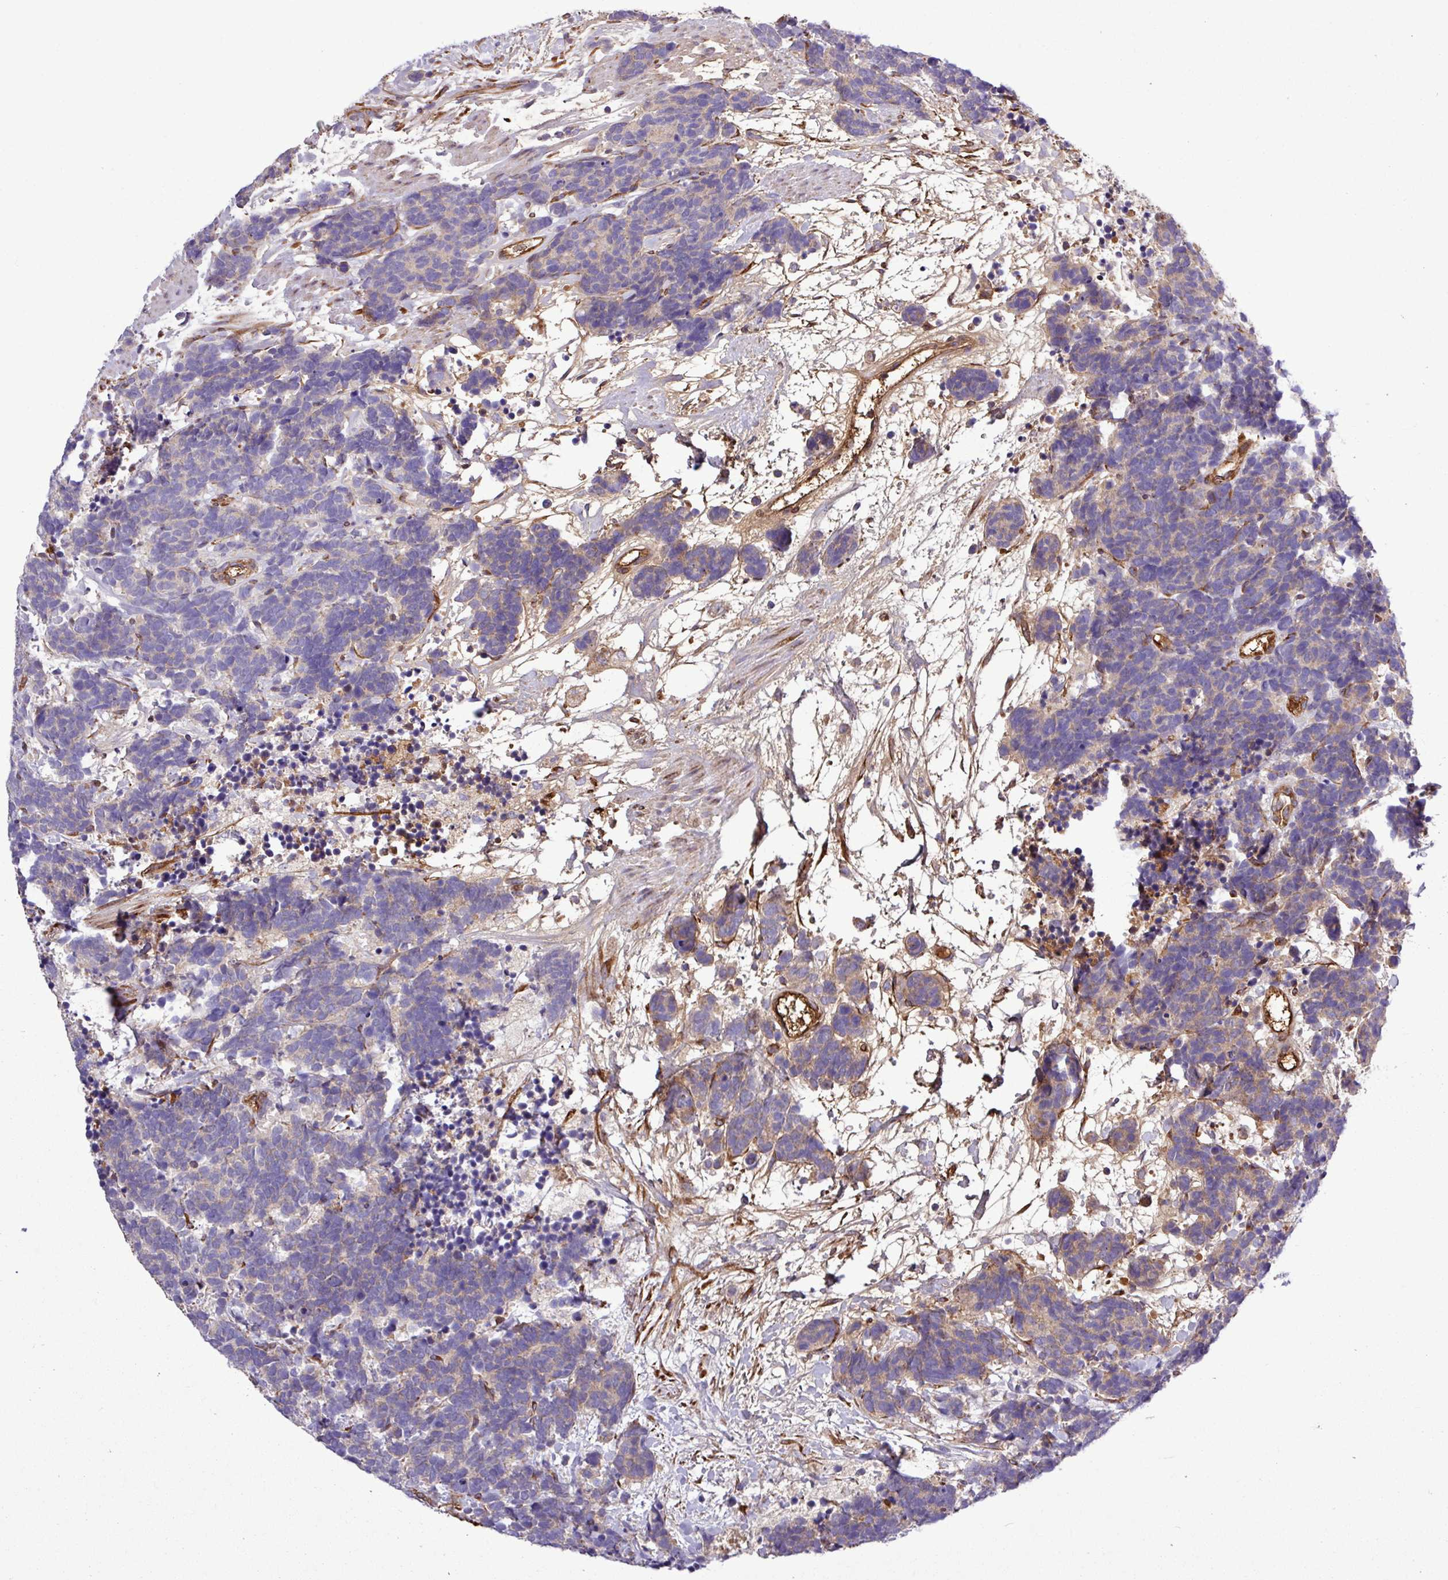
{"staining": {"intensity": "weak", "quantity": ">75%", "location": "cytoplasmic/membranous"}, "tissue": "carcinoid", "cell_type": "Tumor cells", "image_type": "cancer", "snomed": [{"axis": "morphology", "description": "Carcinoma, NOS"}, {"axis": "morphology", "description": "Carcinoid, malignant, NOS"}, {"axis": "topography", "description": "Prostate"}], "caption": "Weak cytoplasmic/membranous protein expression is seen in approximately >75% of tumor cells in carcinoid (malignant).", "gene": "CWH43", "patient": {"sex": "male", "age": 57}}